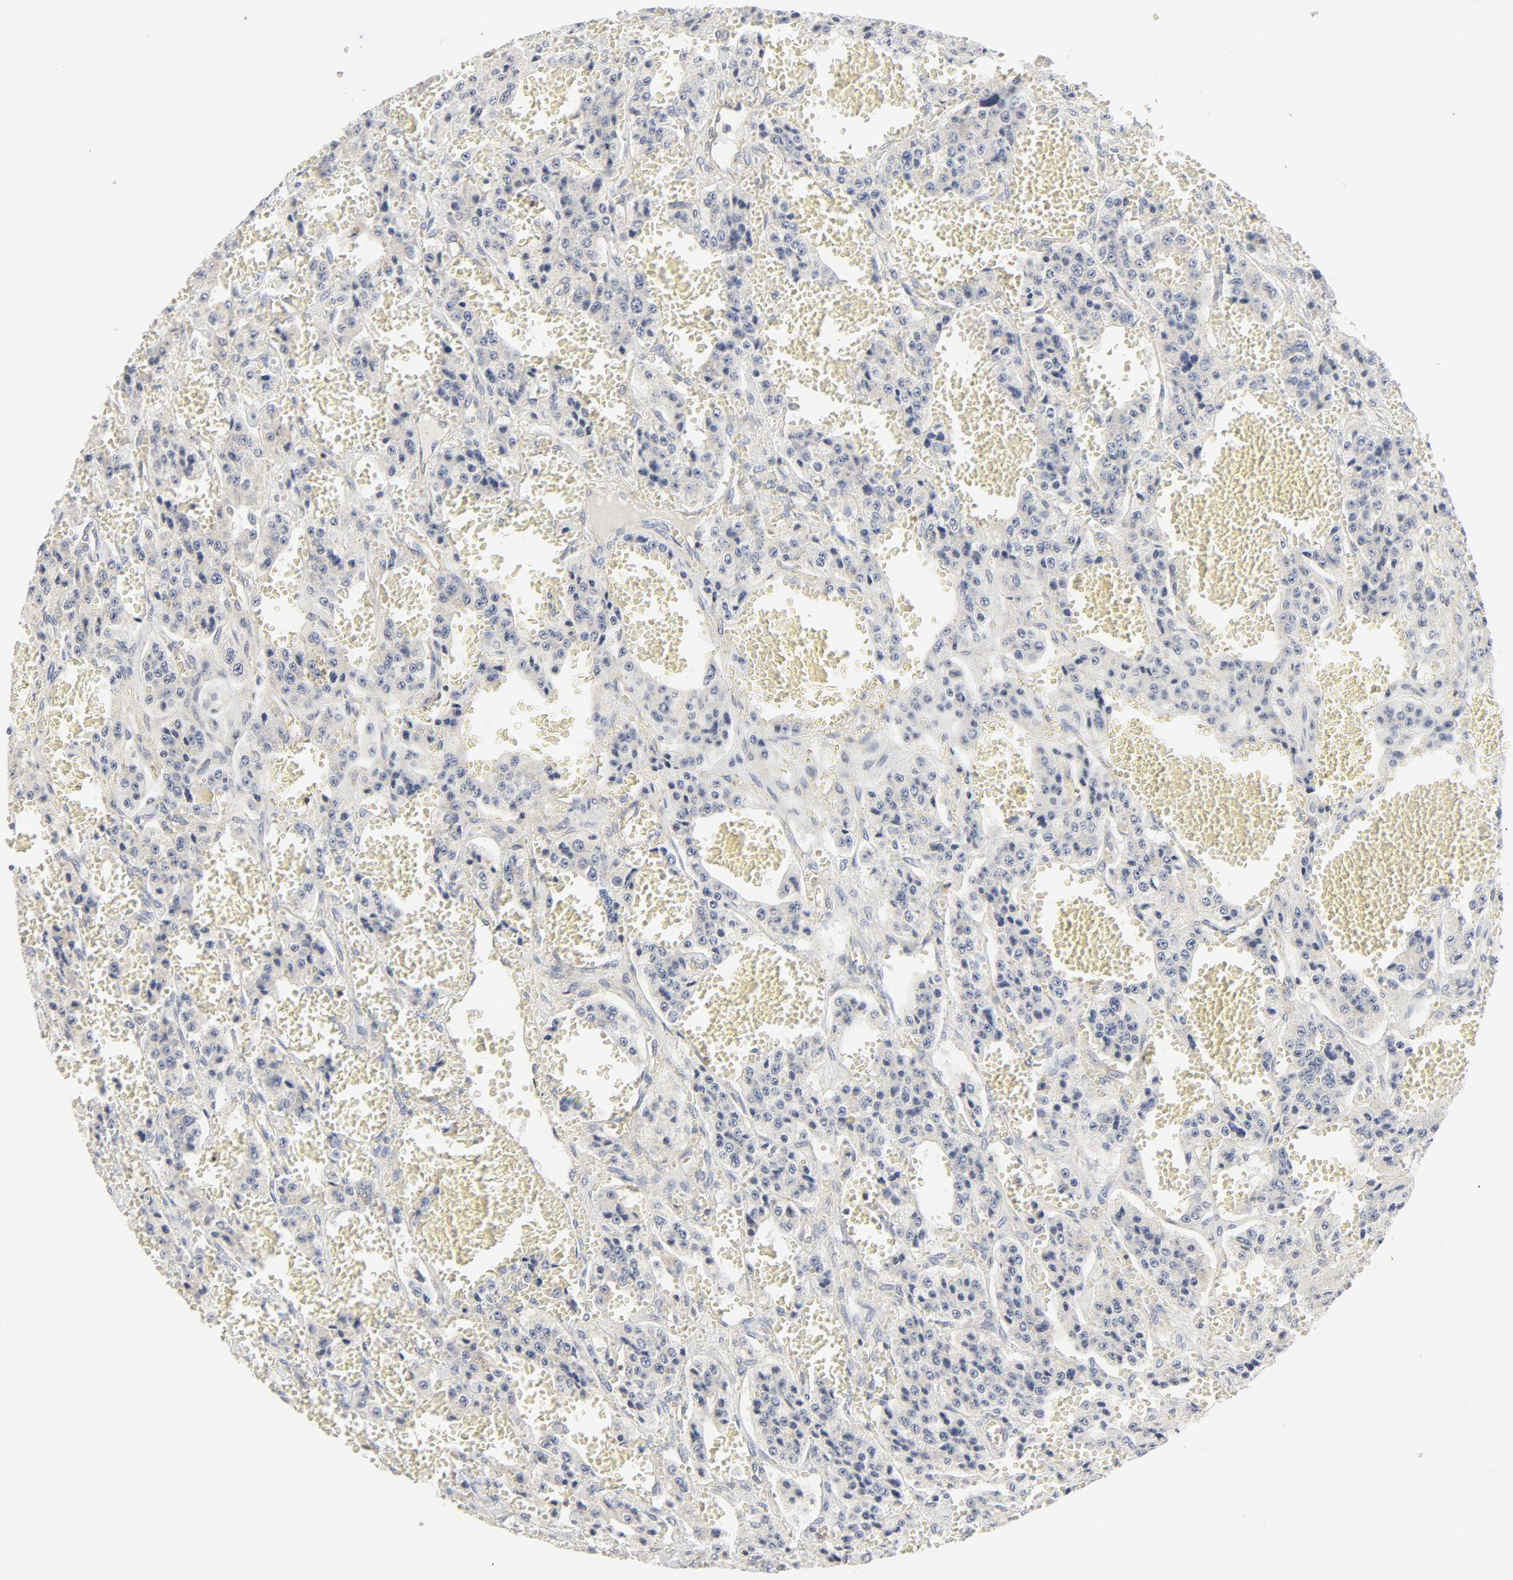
{"staining": {"intensity": "negative", "quantity": "none", "location": "none"}, "tissue": "carcinoid", "cell_type": "Tumor cells", "image_type": "cancer", "snomed": [{"axis": "morphology", "description": "Carcinoid, malignant, NOS"}, {"axis": "topography", "description": "Small intestine"}], "caption": "DAB (3,3'-diaminobenzidine) immunohistochemical staining of carcinoid (malignant) exhibits no significant staining in tumor cells.", "gene": "RABEP1", "patient": {"sex": "male", "age": 52}}